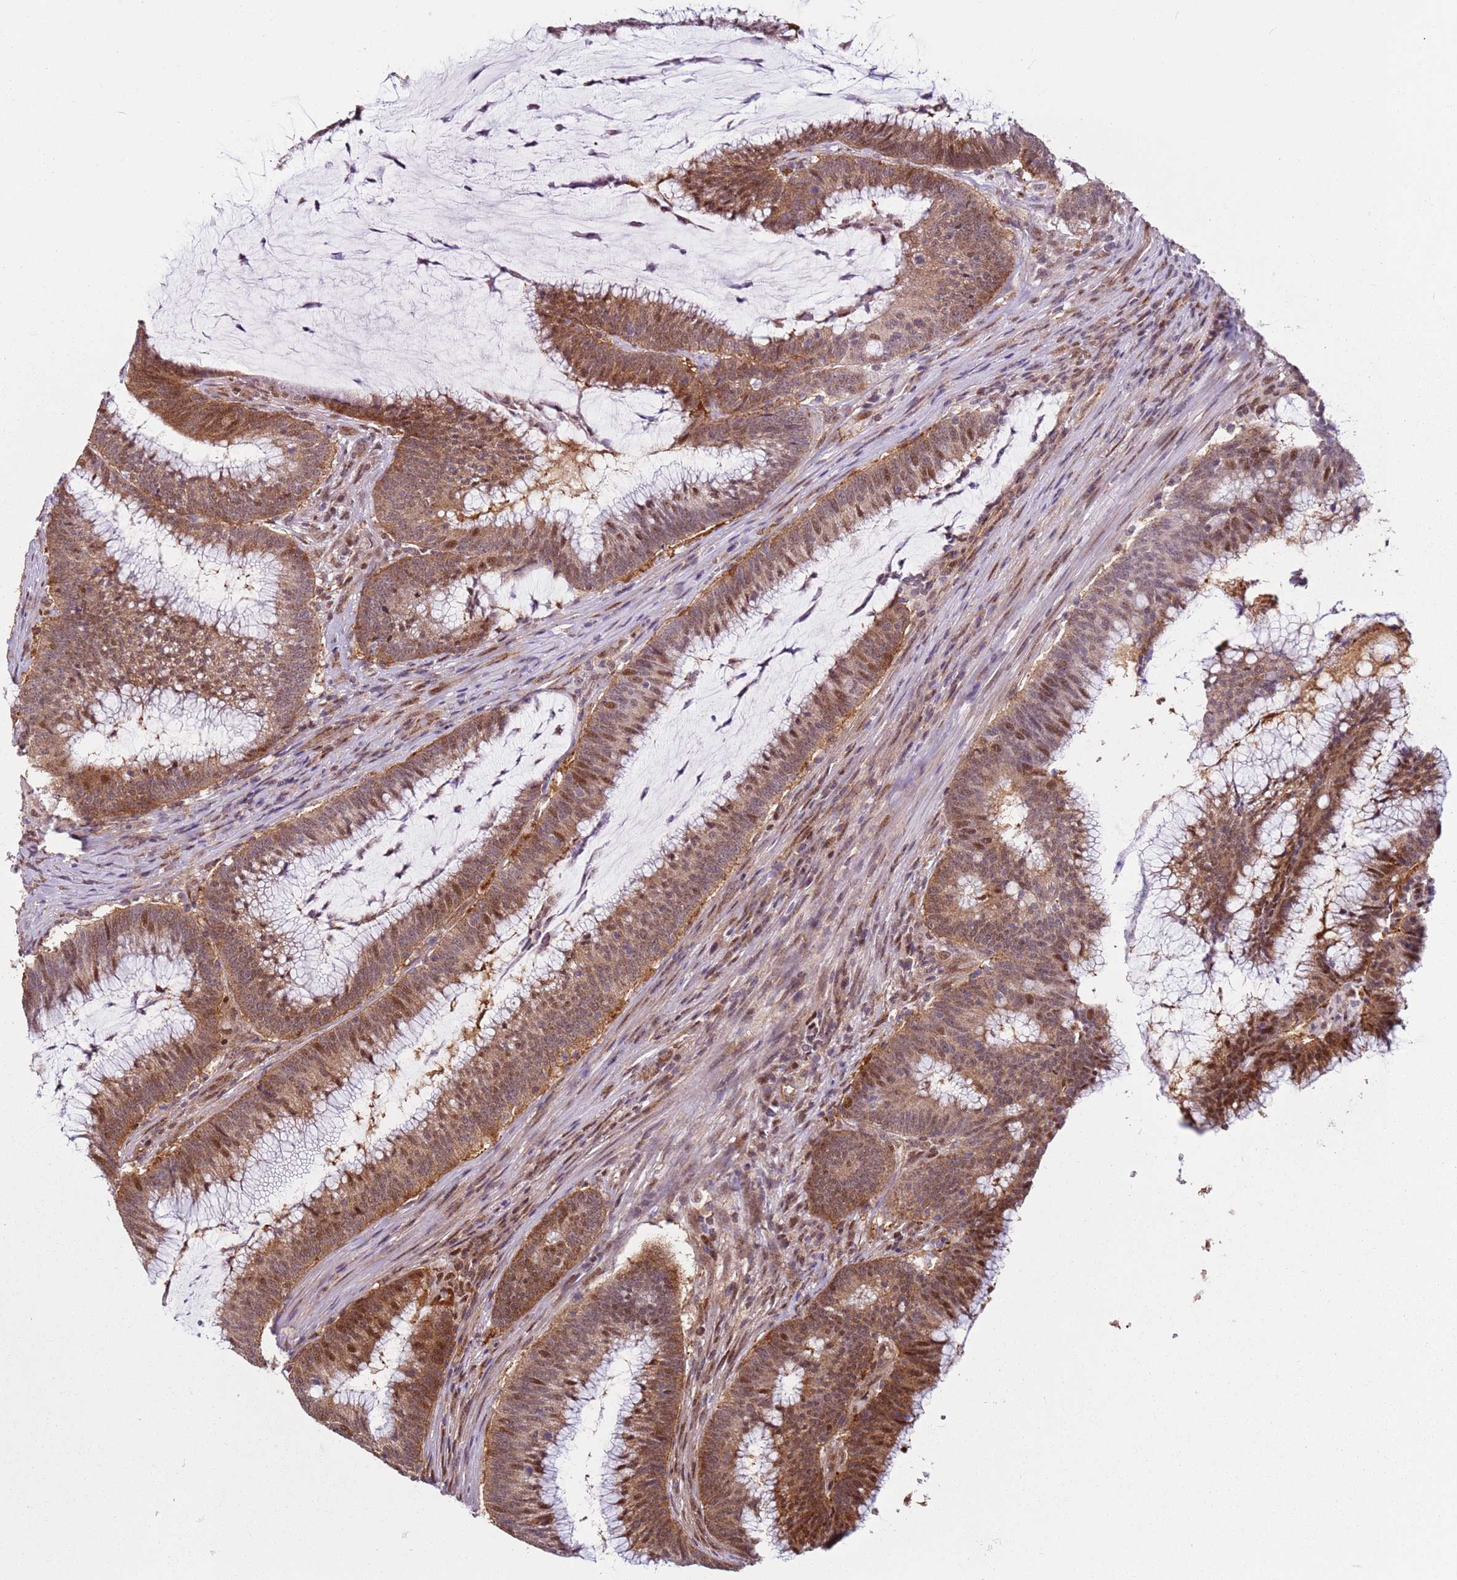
{"staining": {"intensity": "moderate", "quantity": ">75%", "location": "cytoplasmic/membranous,nuclear"}, "tissue": "colorectal cancer", "cell_type": "Tumor cells", "image_type": "cancer", "snomed": [{"axis": "morphology", "description": "Adenocarcinoma, NOS"}, {"axis": "topography", "description": "Rectum"}], "caption": "A brown stain labels moderate cytoplasmic/membranous and nuclear expression of a protein in human colorectal adenocarcinoma tumor cells.", "gene": "PSMD4", "patient": {"sex": "female", "age": 77}}